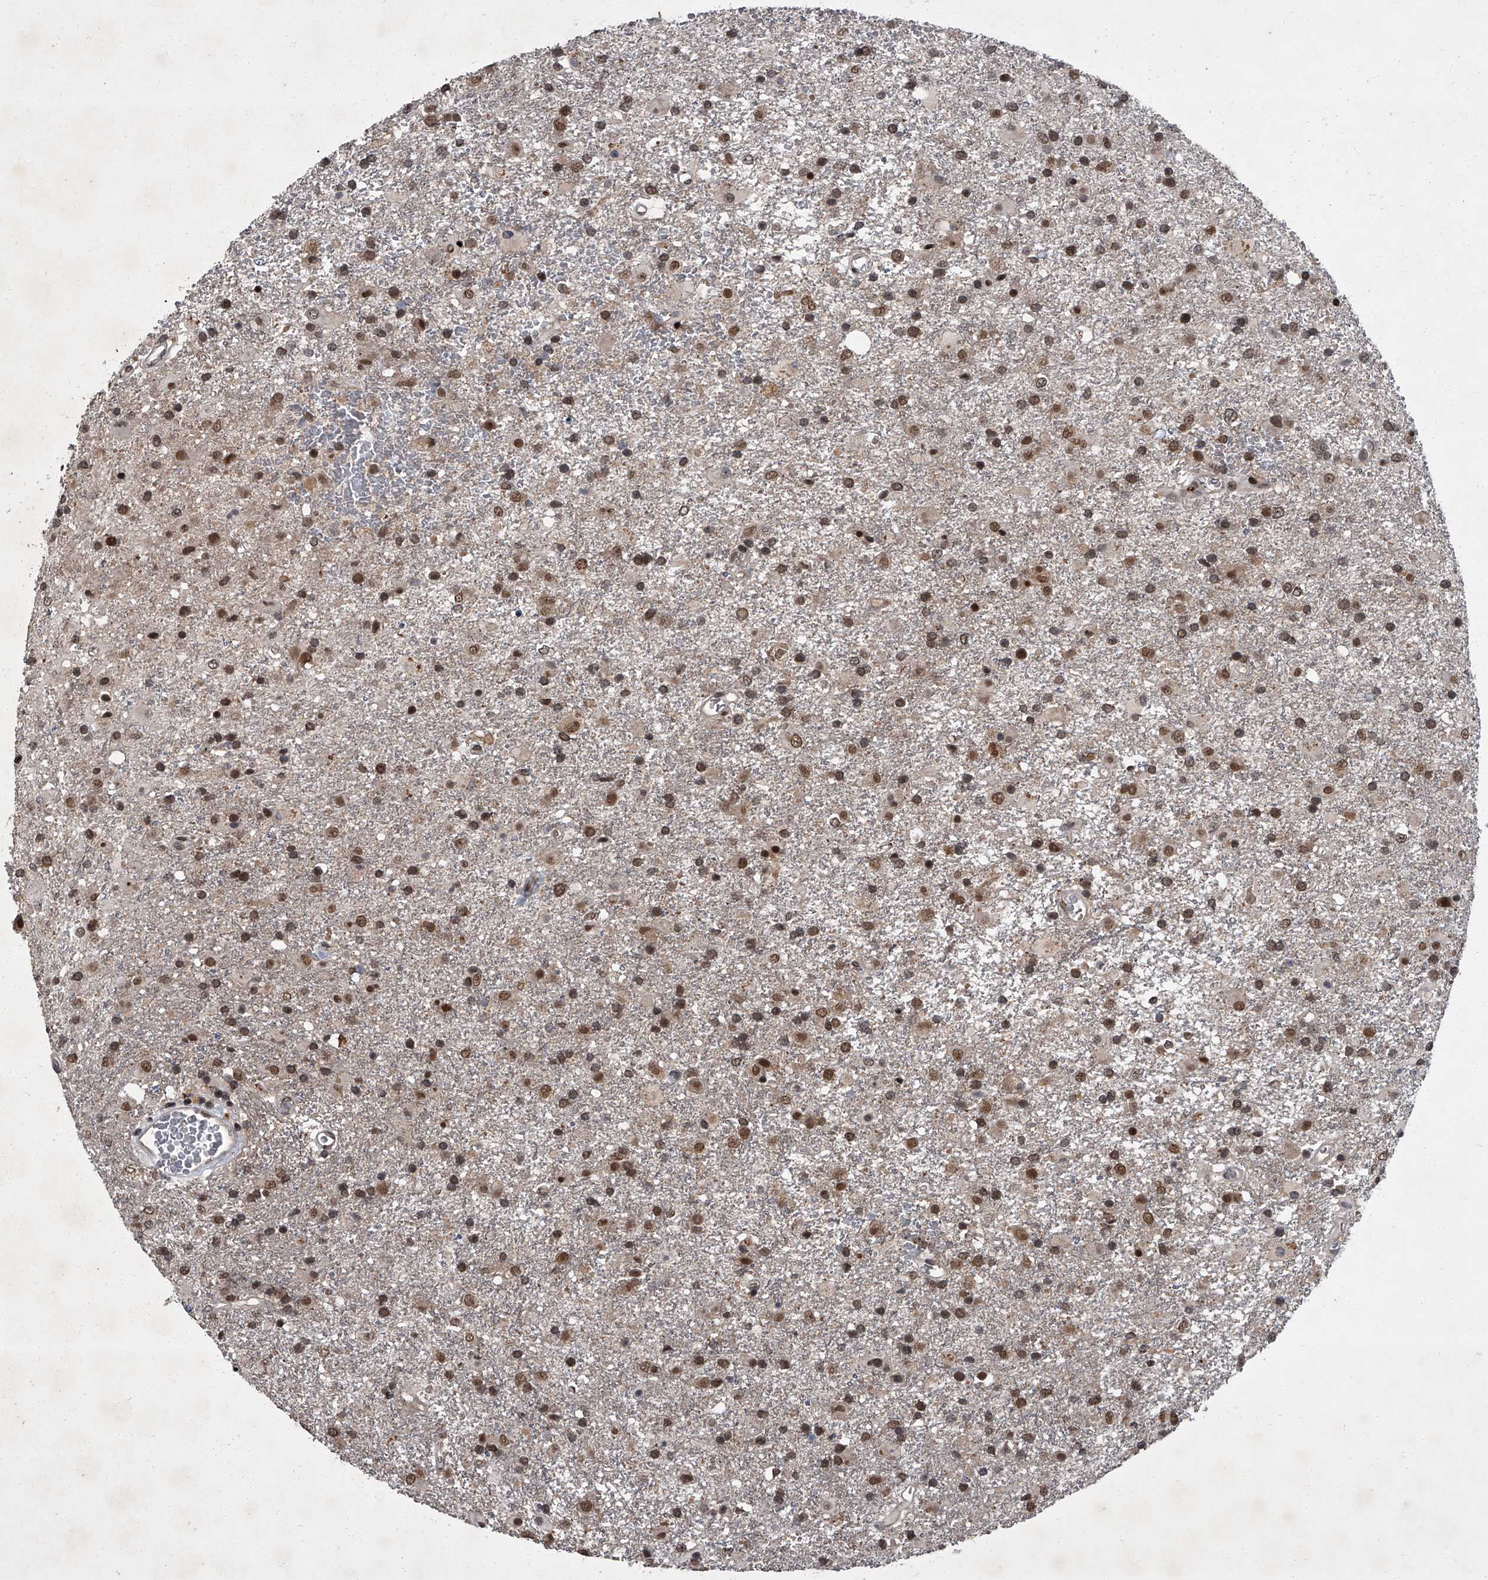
{"staining": {"intensity": "strong", "quantity": ">75%", "location": "nuclear"}, "tissue": "glioma", "cell_type": "Tumor cells", "image_type": "cancer", "snomed": [{"axis": "morphology", "description": "Glioma, malignant, Low grade"}, {"axis": "topography", "description": "Brain"}], "caption": "Protein staining demonstrates strong nuclear expression in approximately >75% of tumor cells in malignant glioma (low-grade).", "gene": "ZNF518B", "patient": {"sex": "male", "age": 65}}